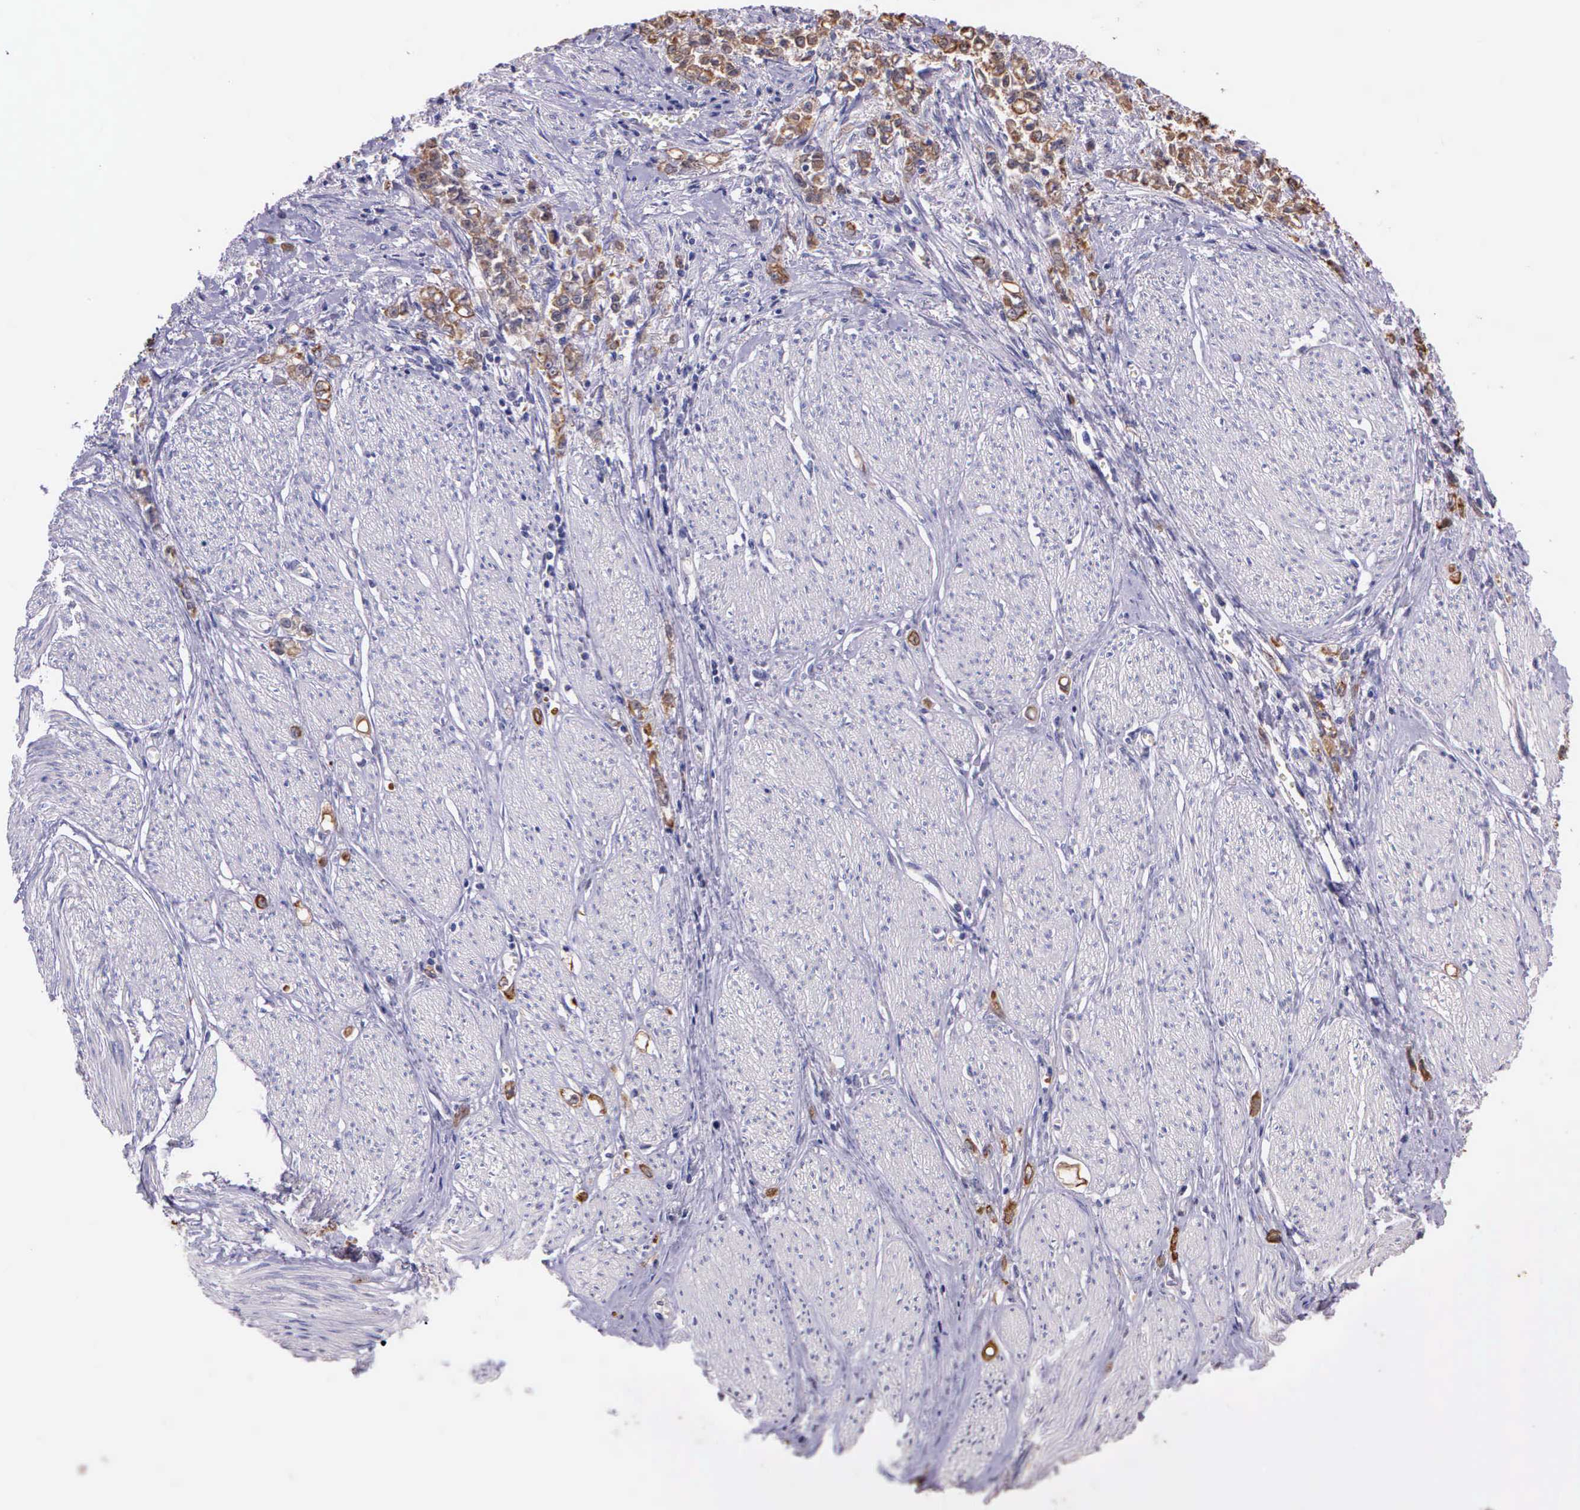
{"staining": {"intensity": "weak", "quantity": ">75%", "location": "cytoplasmic/membranous"}, "tissue": "stomach cancer", "cell_type": "Tumor cells", "image_type": "cancer", "snomed": [{"axis": "morphology", "description": "Adenocarcinoma, NOS"}, {"axis": "topography", "description": "Stomach"}], "caption": "Human stomach adenocarcinoma stained with a brown dye exhibits weak cytoplasmic/membranous positive staining in about >75% of tumor cells.", "gene": "IGBP1", "patient": {"sex": "male", "age": 72}}